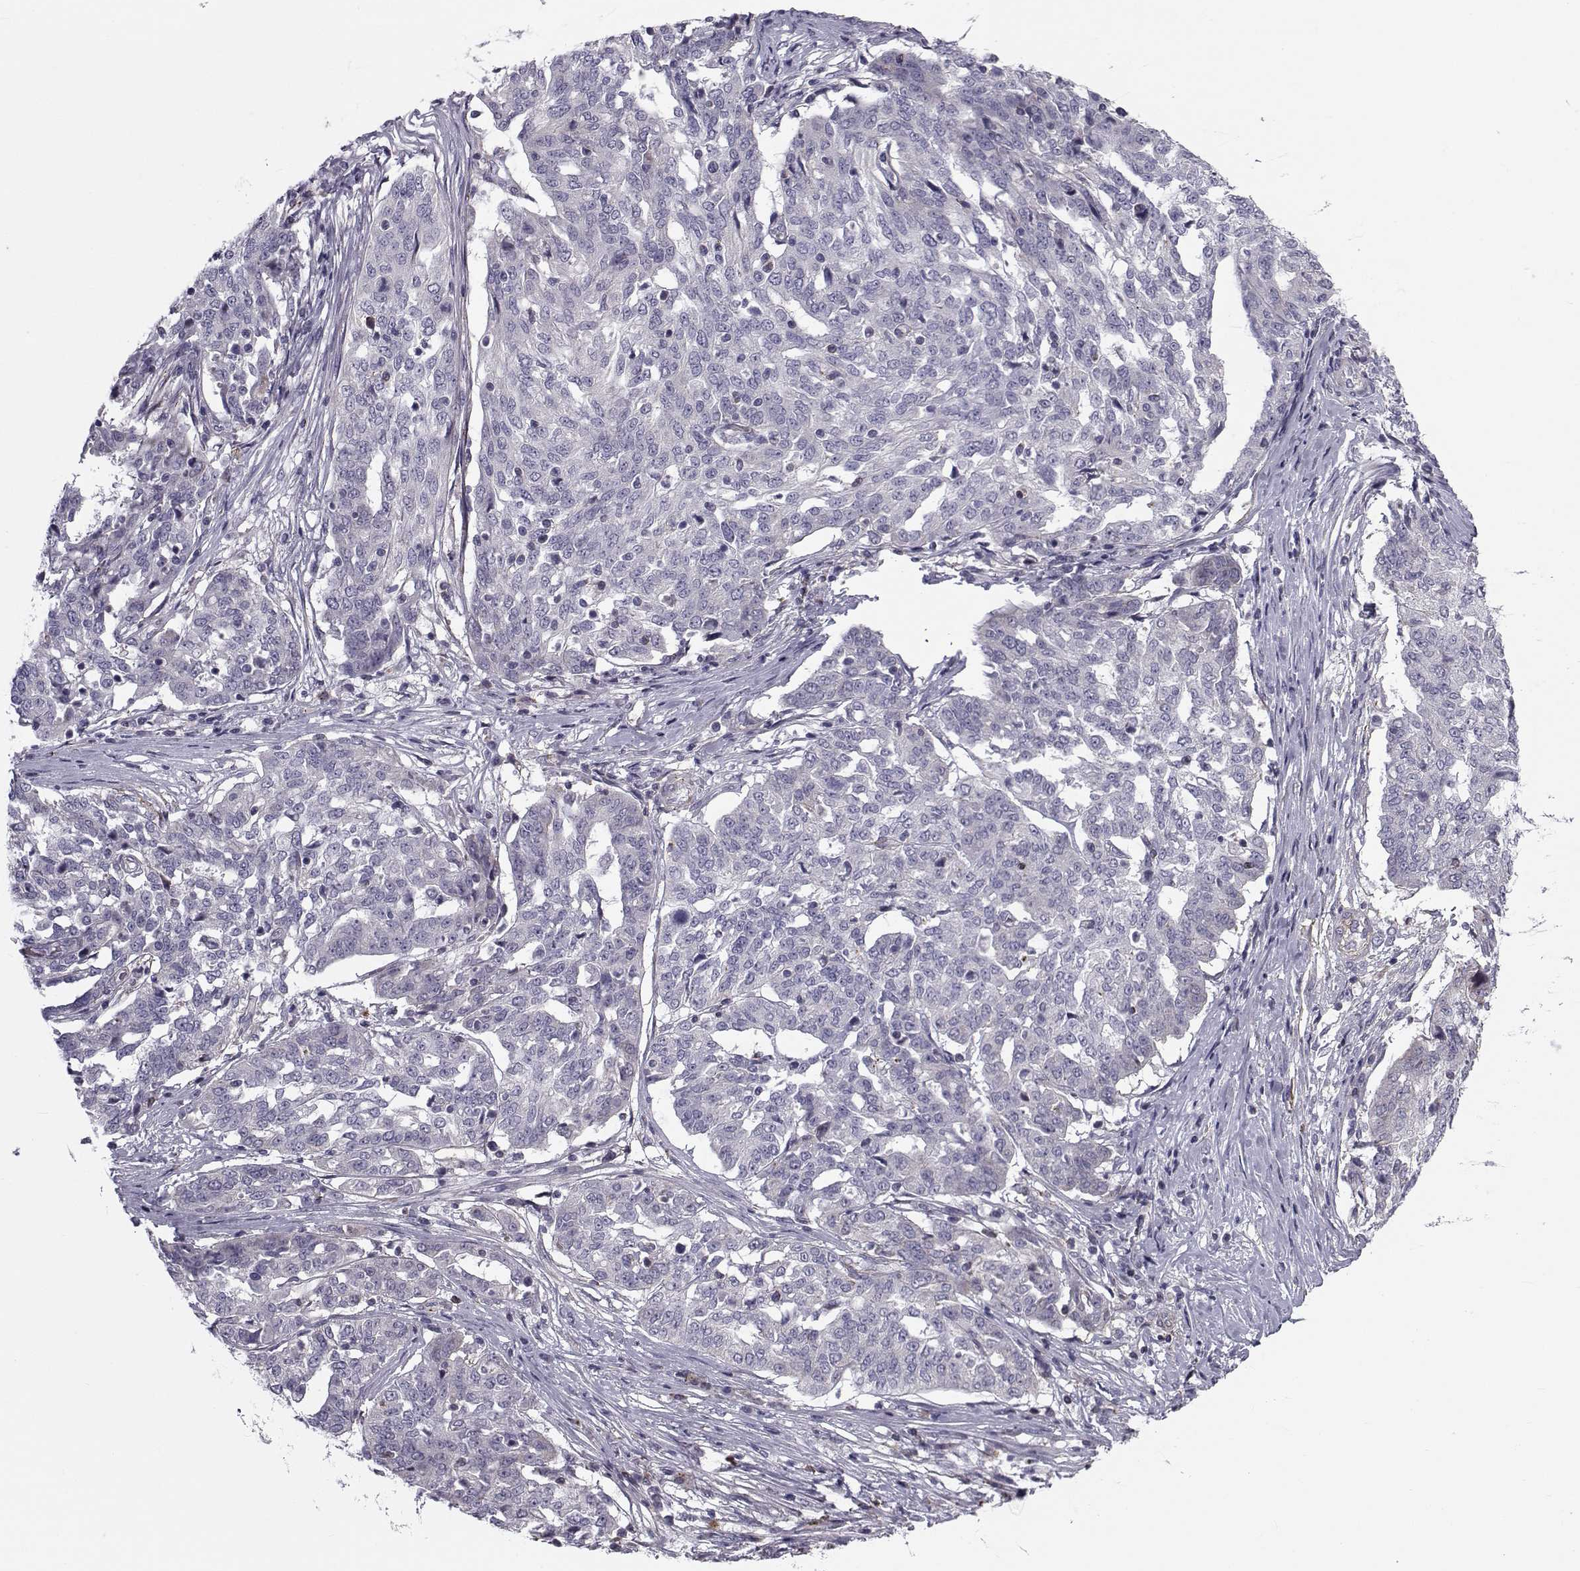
{"staining": {"intensity": "negative", "quantity": "none", "location": "none"}, "tissue": "ovarian cancer", "cell_type": "Tumor cells", "image_type": "cancer", "snomed": [{"axis": "morphology", "description": "Cystadenocarcinoma, serous, NOS"}, {"axis": "topography", "description": "Ovary"}], "caption": "Ovarian cancer was stained to show a protein in brown. There is no significant staining in tumor cells. (DAB (3,3'-diaminobenzidine) immunohistochemistry (IHC) visualized using brightfield microscopy, high magnification).", "gene": "LRRC27", "patient": {"sex": "female", "age": 67}}